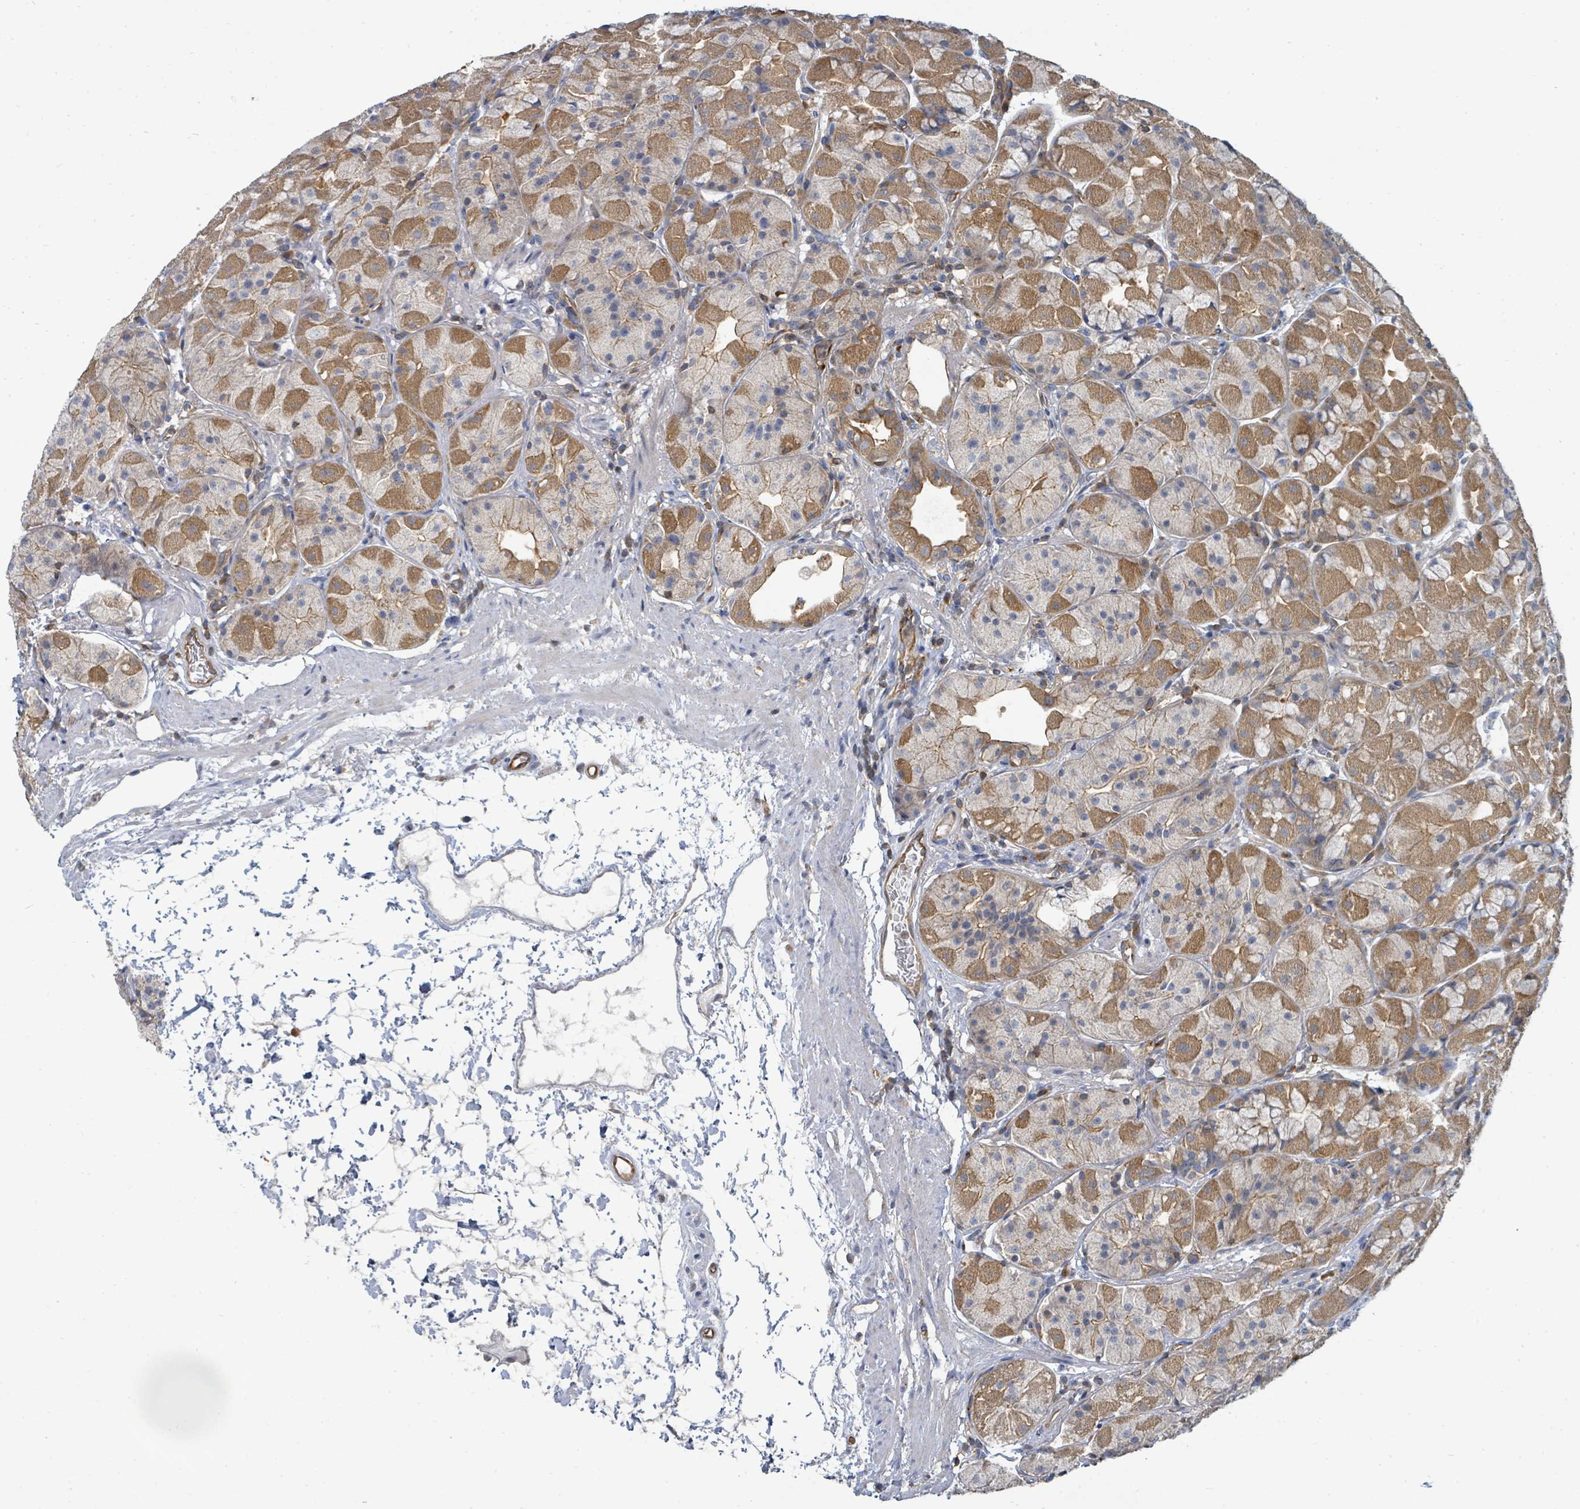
{"staining": {"intensity": "moderate", "quantity": ">75%", "location": "cytoplasmic/membranous"}, "tissue": "stomach", "cell_type": "Glandular cells", "image_type": "normal", "snomed": [{"axis": "morphology", "description": "Normal tissue, NOS"}, {"axis": "topography", "description": "Stomach"}], "caption": "About >75% of glandular cells in benign human stomach exhibit moderate cytoplasmic/membranous protein positivity as visualized by brown immunohistochemical staining.", "gene": "BOLA2B", "patient": {"sex": "male", "age": 57}}